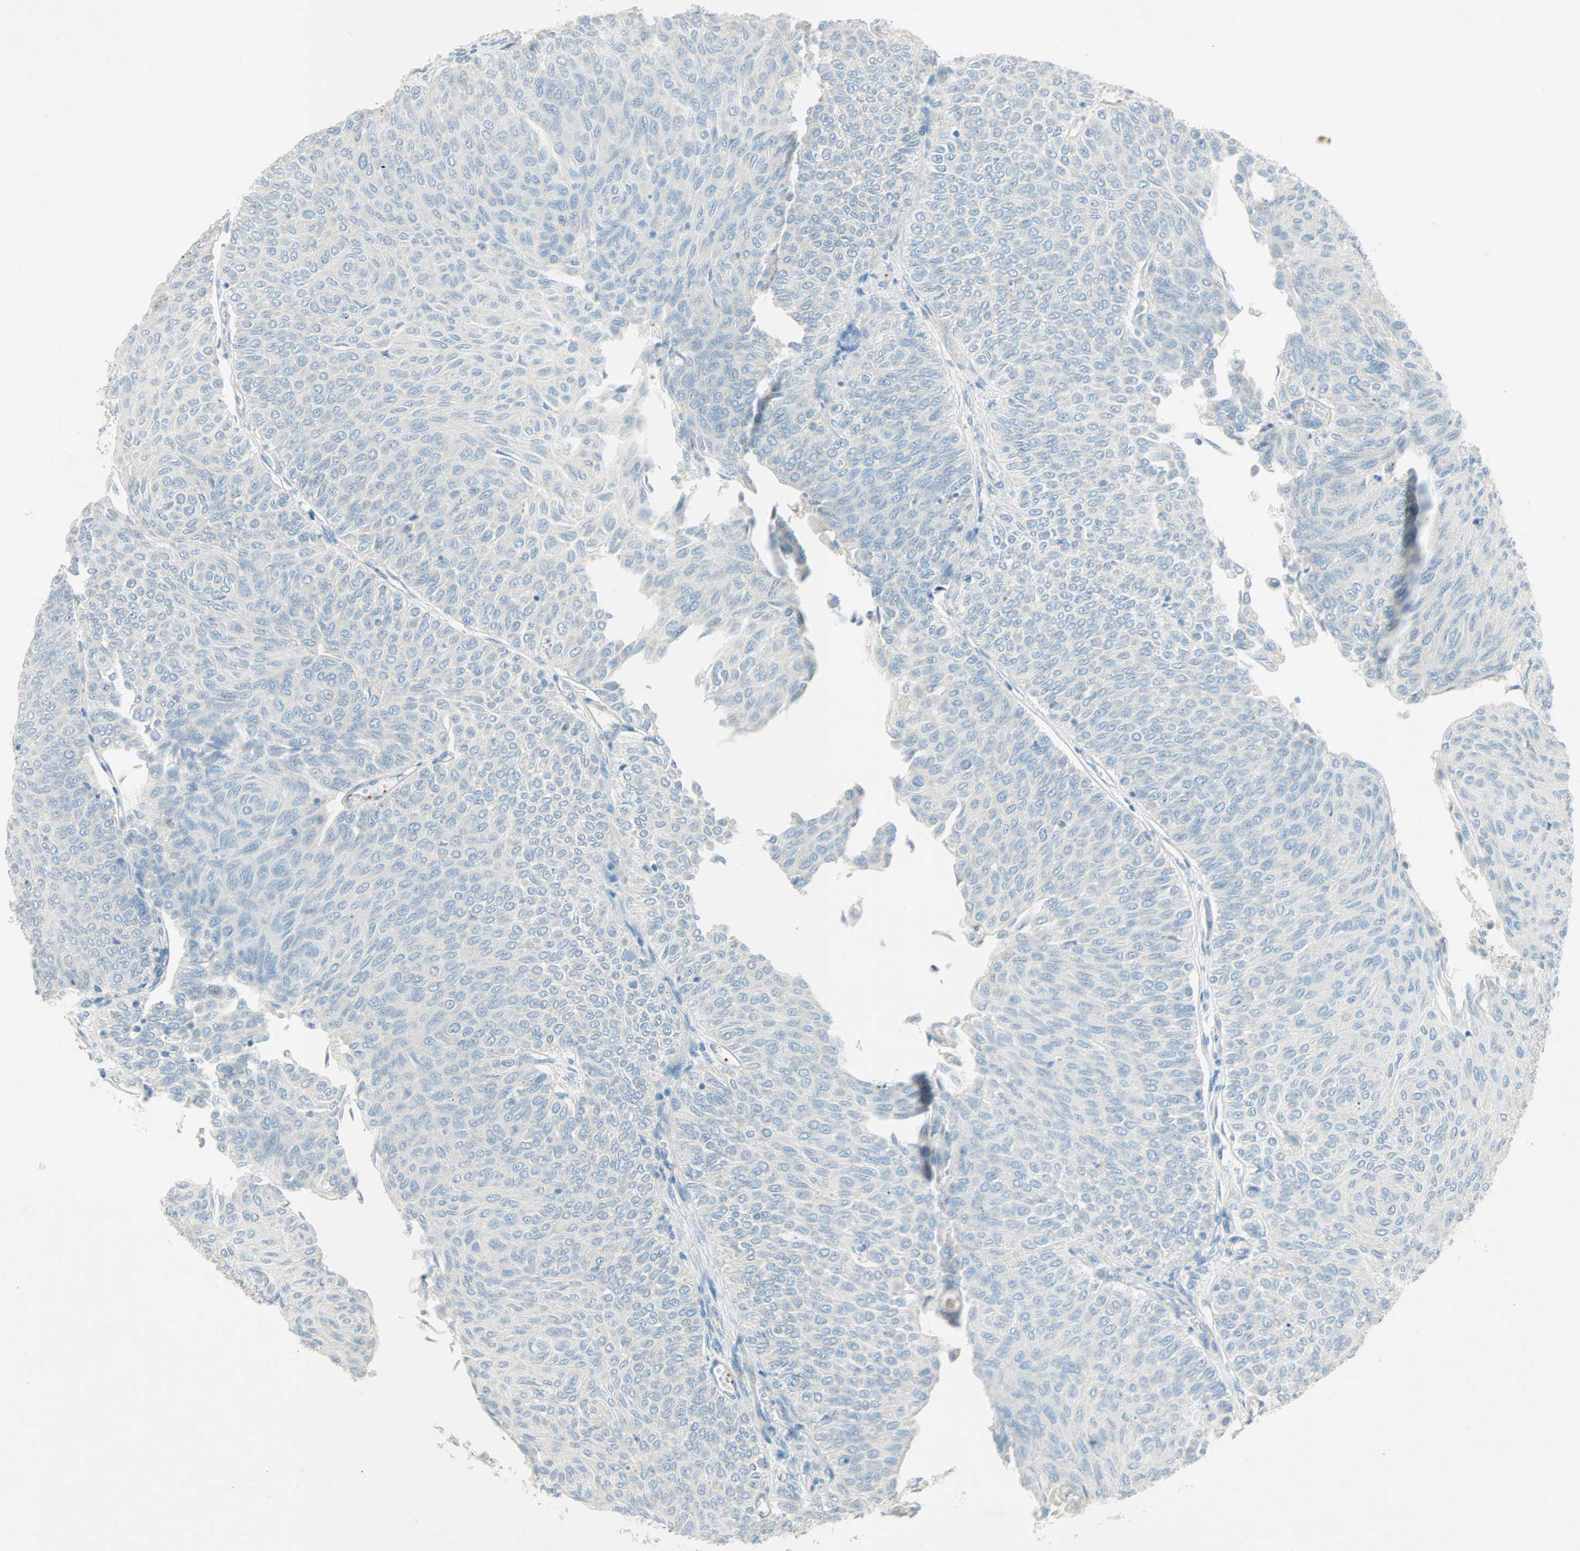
{"staining": {"intensity": "weak", "quantity": ">75%", "location": "cytoplasmic/membranous"}, "tissue": "urothelial cancer", "cell_type": "Tumor cells", "image_type": "cancer", "snomed": [{"axis": "morphology", "description": "Urothelial carcinoma, Low grade"}, {"axis": "topography", "description": "Urinary bladder"}], "caption": "Low-grade urothelial carcinoma tissue displays weak cytoplasmic/membranous expression in about >75% of tumor cells The staining was performed using DAB (3,3'-diaminobenzidine), with brown indicating positive protein expression. Nuclei are stained blue with hematoxylin.", "gene": "LY6G6F", "patient": {"sex": "male", "age": 78}}